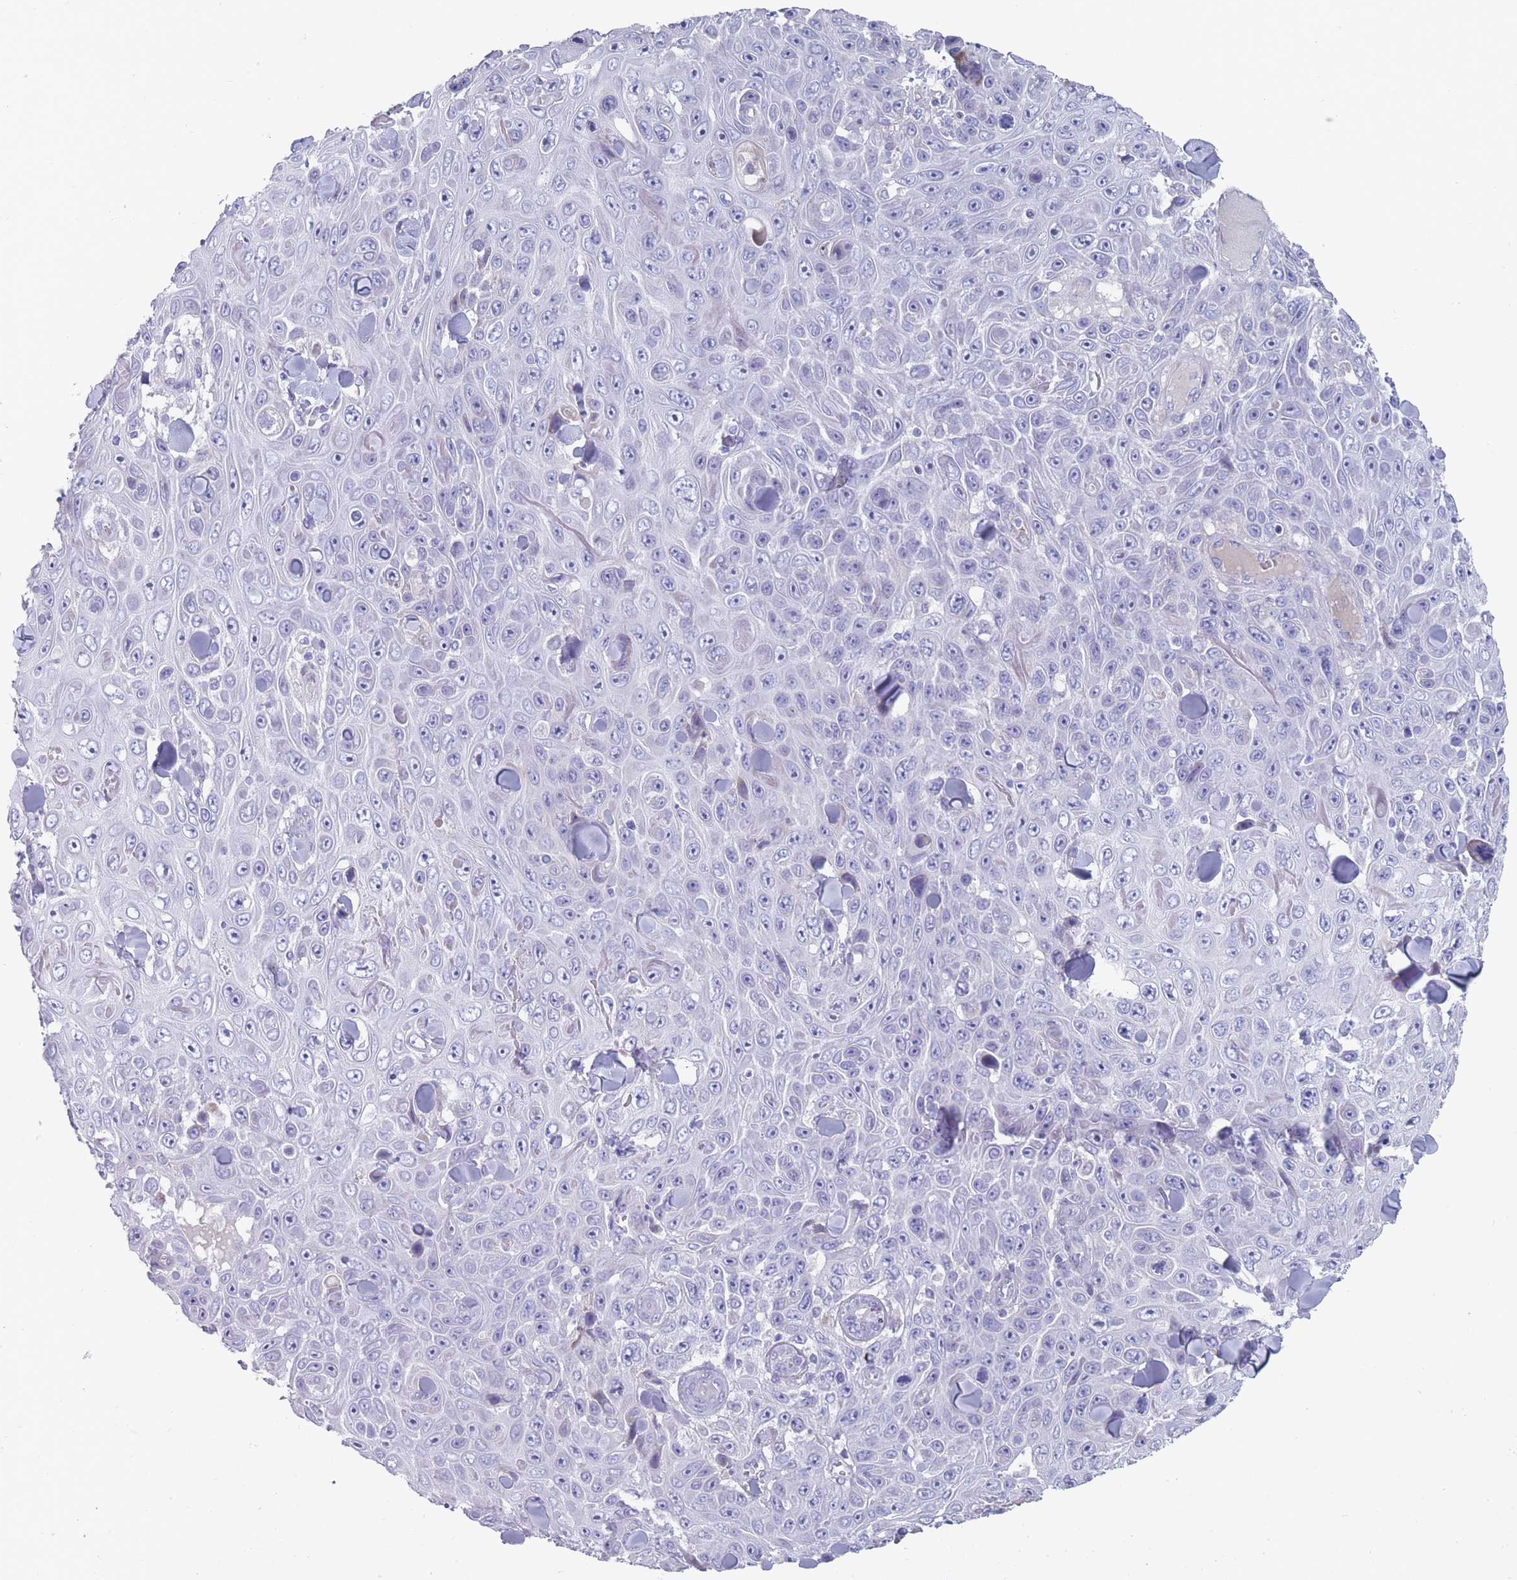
{"staining": {"intensity": "negative", "quantity": "none", "location": "none"}, "tissue": "skin cancer", "cell_type": "Tumor cells", "image_type": "cancer", "snomed": [{"axis": "morphology", "description": "Squamous cell carcinoma, NOS"}, {"axis": "topography", "description": "Skin"}], "caption": "The histopathology image displays no significant expression in tumor cells of skin squamous cell carcinoma.", "gene": "ST8SIA5", "patient": {"sex": "male", "age": 82}}